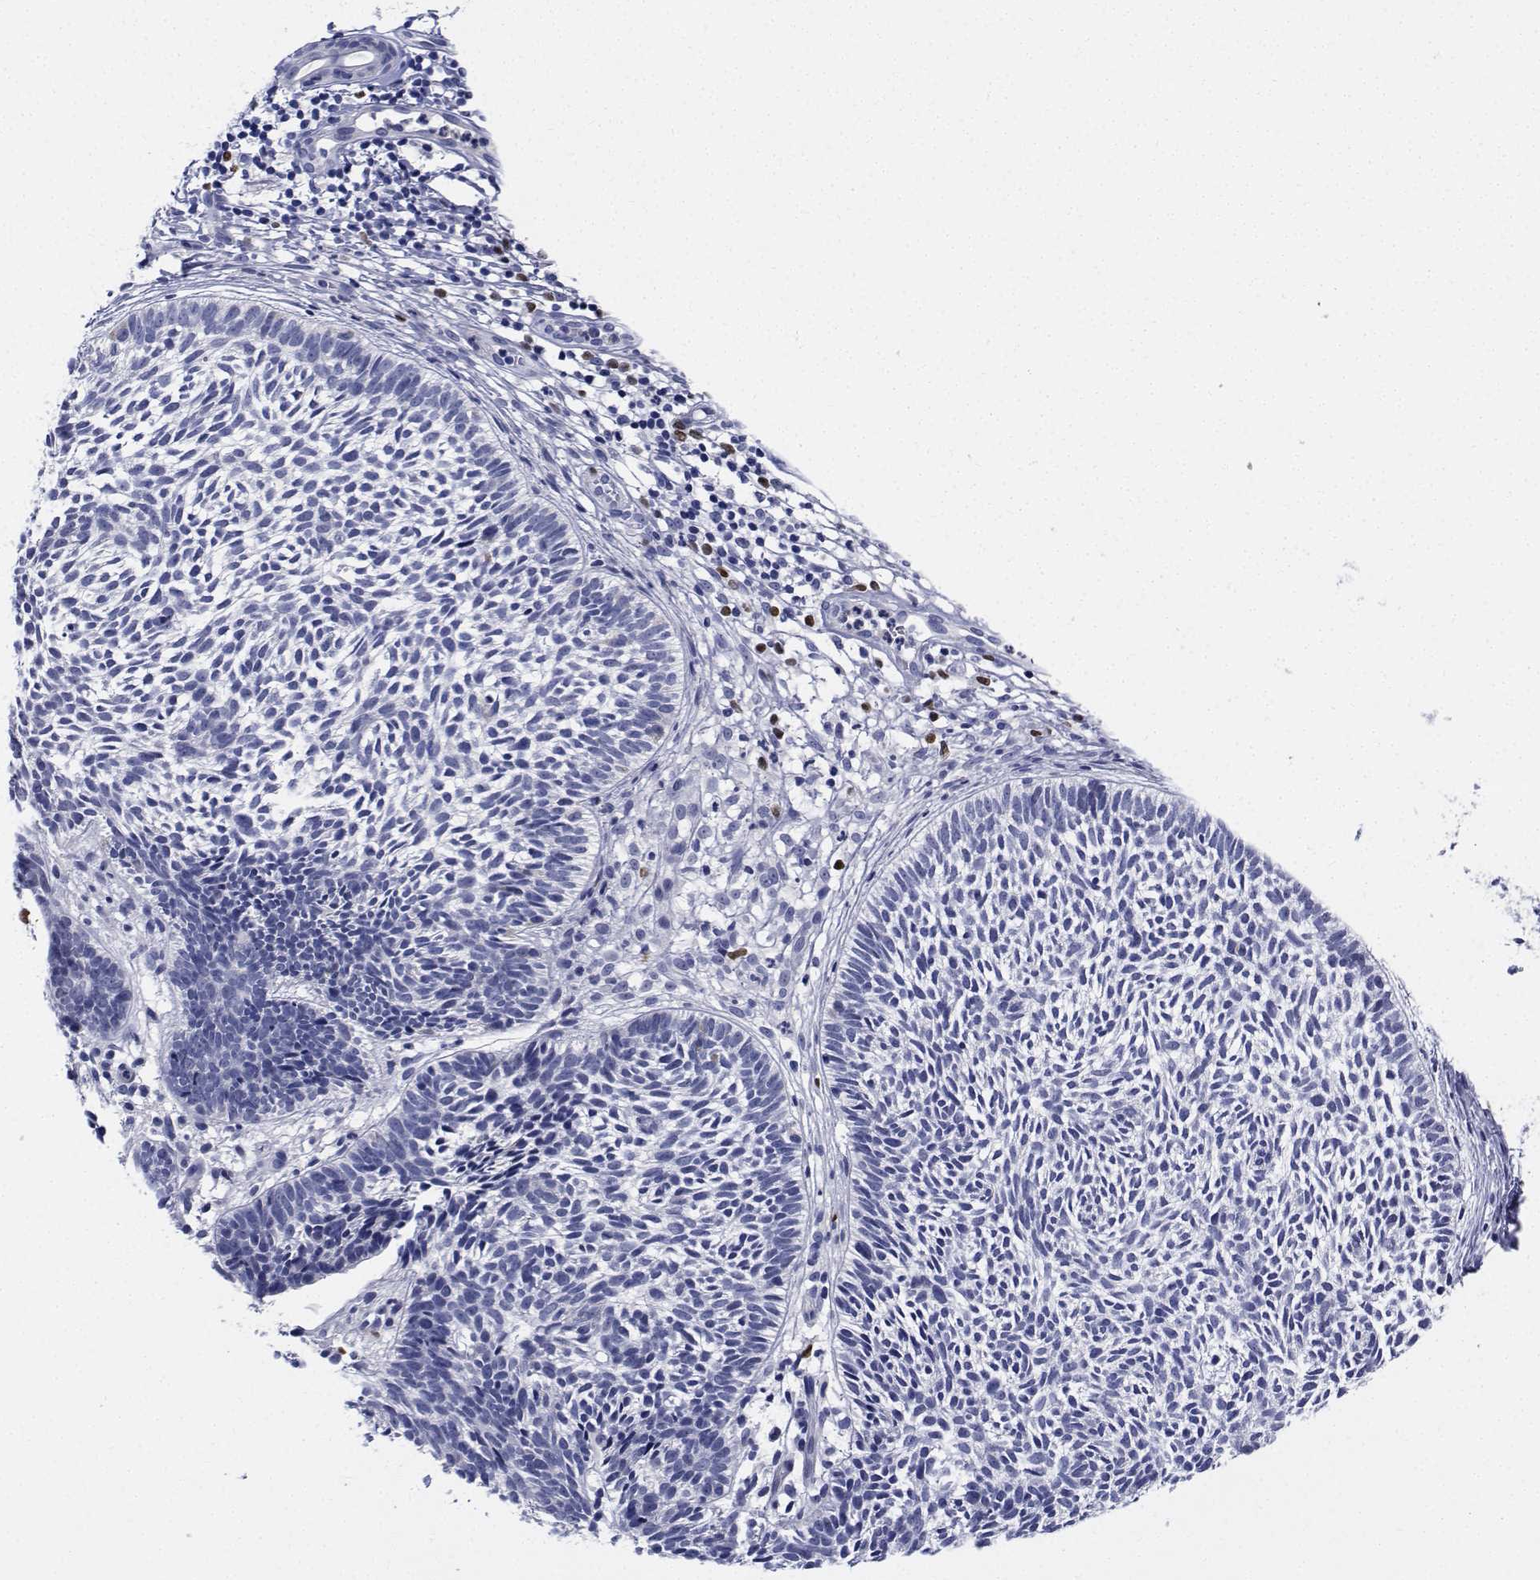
{"staining": {"intensity": "negative", "quantity": "none", "location": "none"}, "tissue": "skin cancer", "cell_type": "Tumor cells", "image_type": "cancer", "snomed": [{"axis": "morphology", "description": "Basal cell carcinoma"}, {"axis": "topography", "description": "Skin"}], "caption": "This is an IHC histopathology image of human skin cancer (basal cell carcinoma). There is no positivity in tumor cells.", "gene": "PLXNA4", "patient": {"sex": "male", "age": 78}}